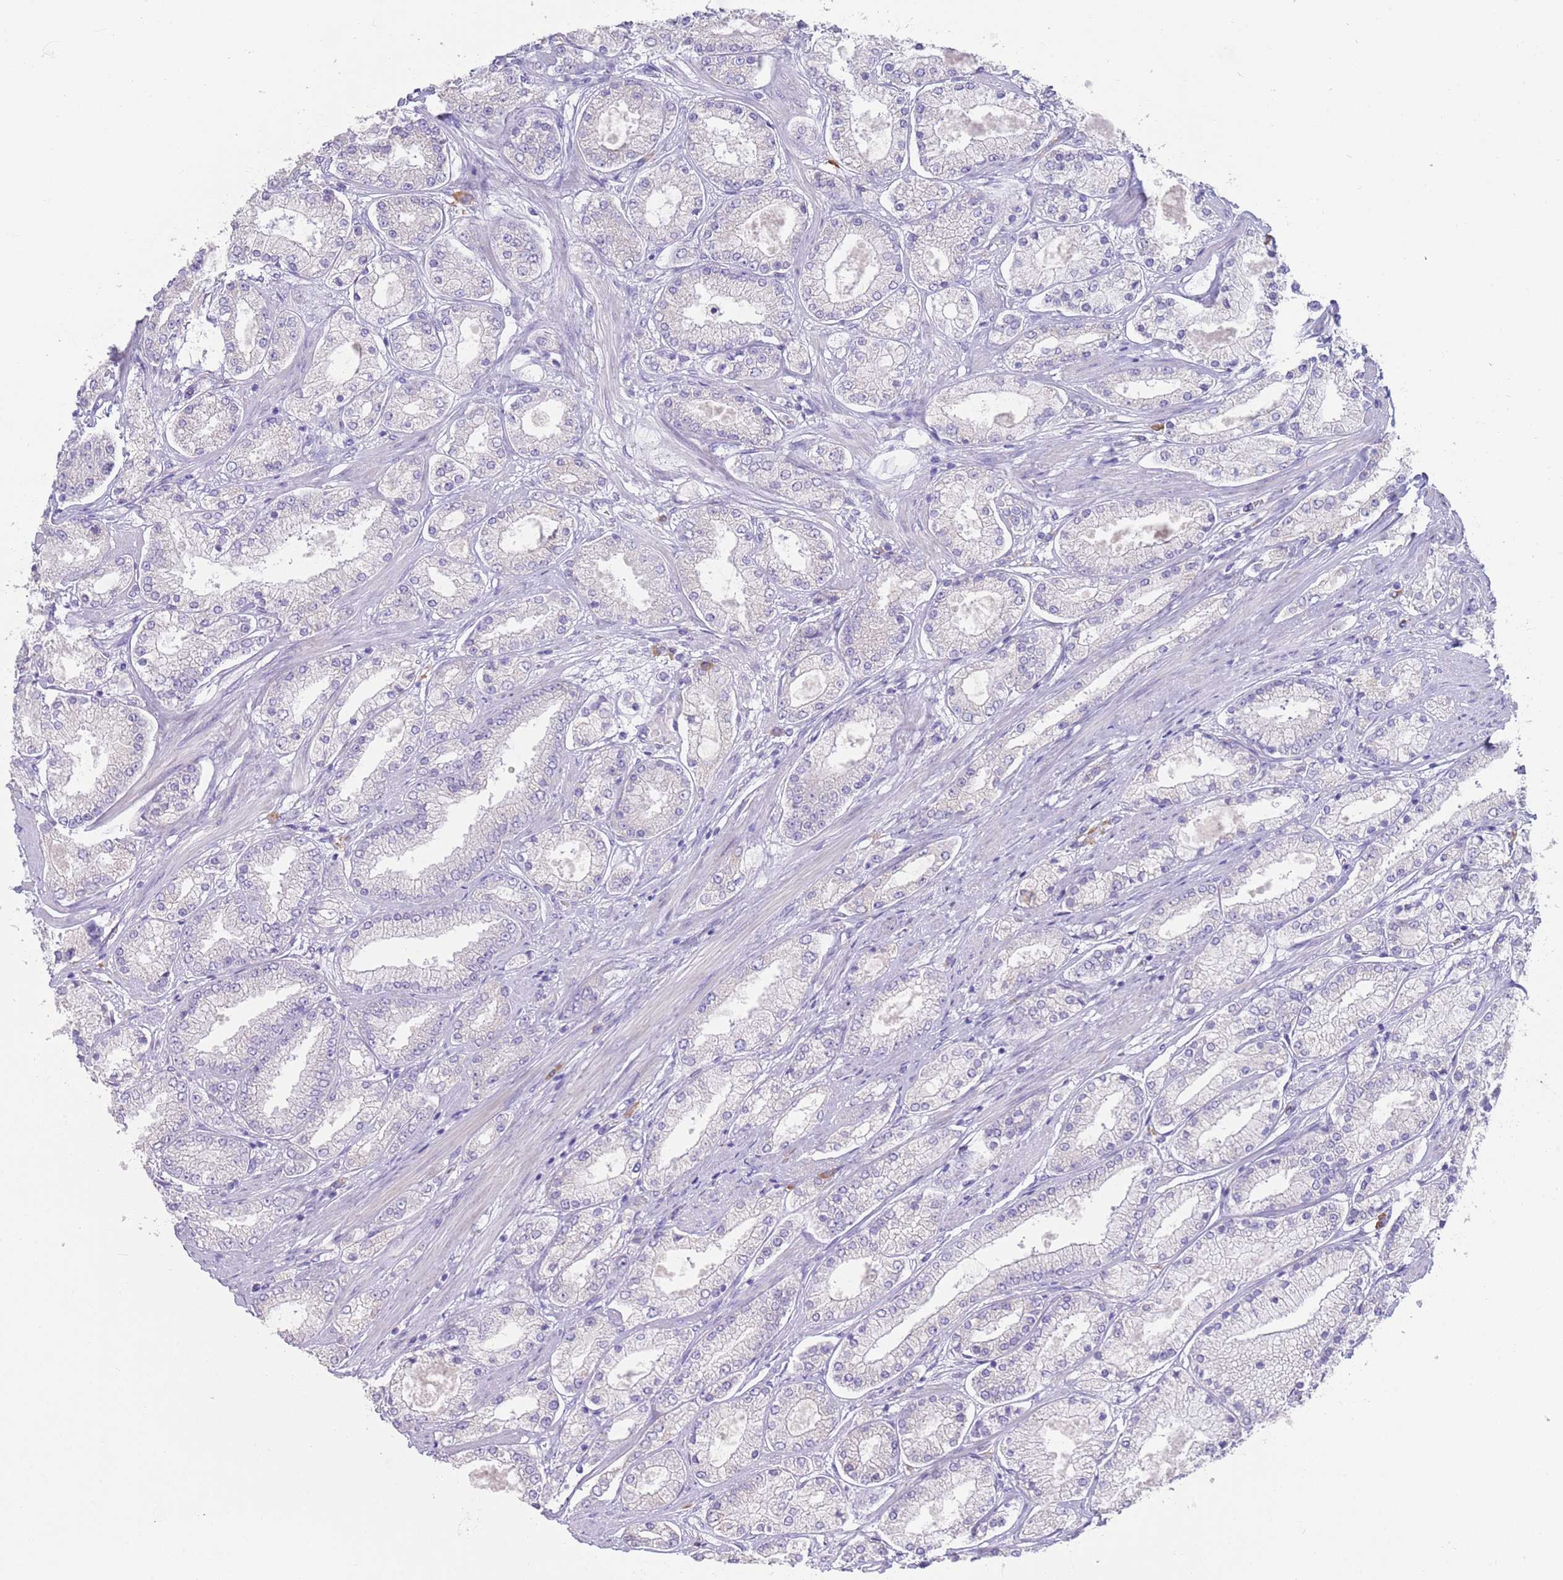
{"staining": {"intensity": "negative", "quantity": "none", "location": "none"}, "tissue": "prostate cancer", "cell_type": "Tumor cells", "image_type": "cancer", "snomed": [{"axis": "morphology", "description": "Adenocarcinoma, High grade"}, {"axis": "topography", "description": "Prostate"}], "caption": "Immunohistochemistry photomicrograph of neoplastic tissue: human prostate adenocarcinoma (high-grade) stained with DAB displays no significant protein staining in tumor cells.", "gene": "CCDC149", "patient": {"sex": "male", "age": 69}}